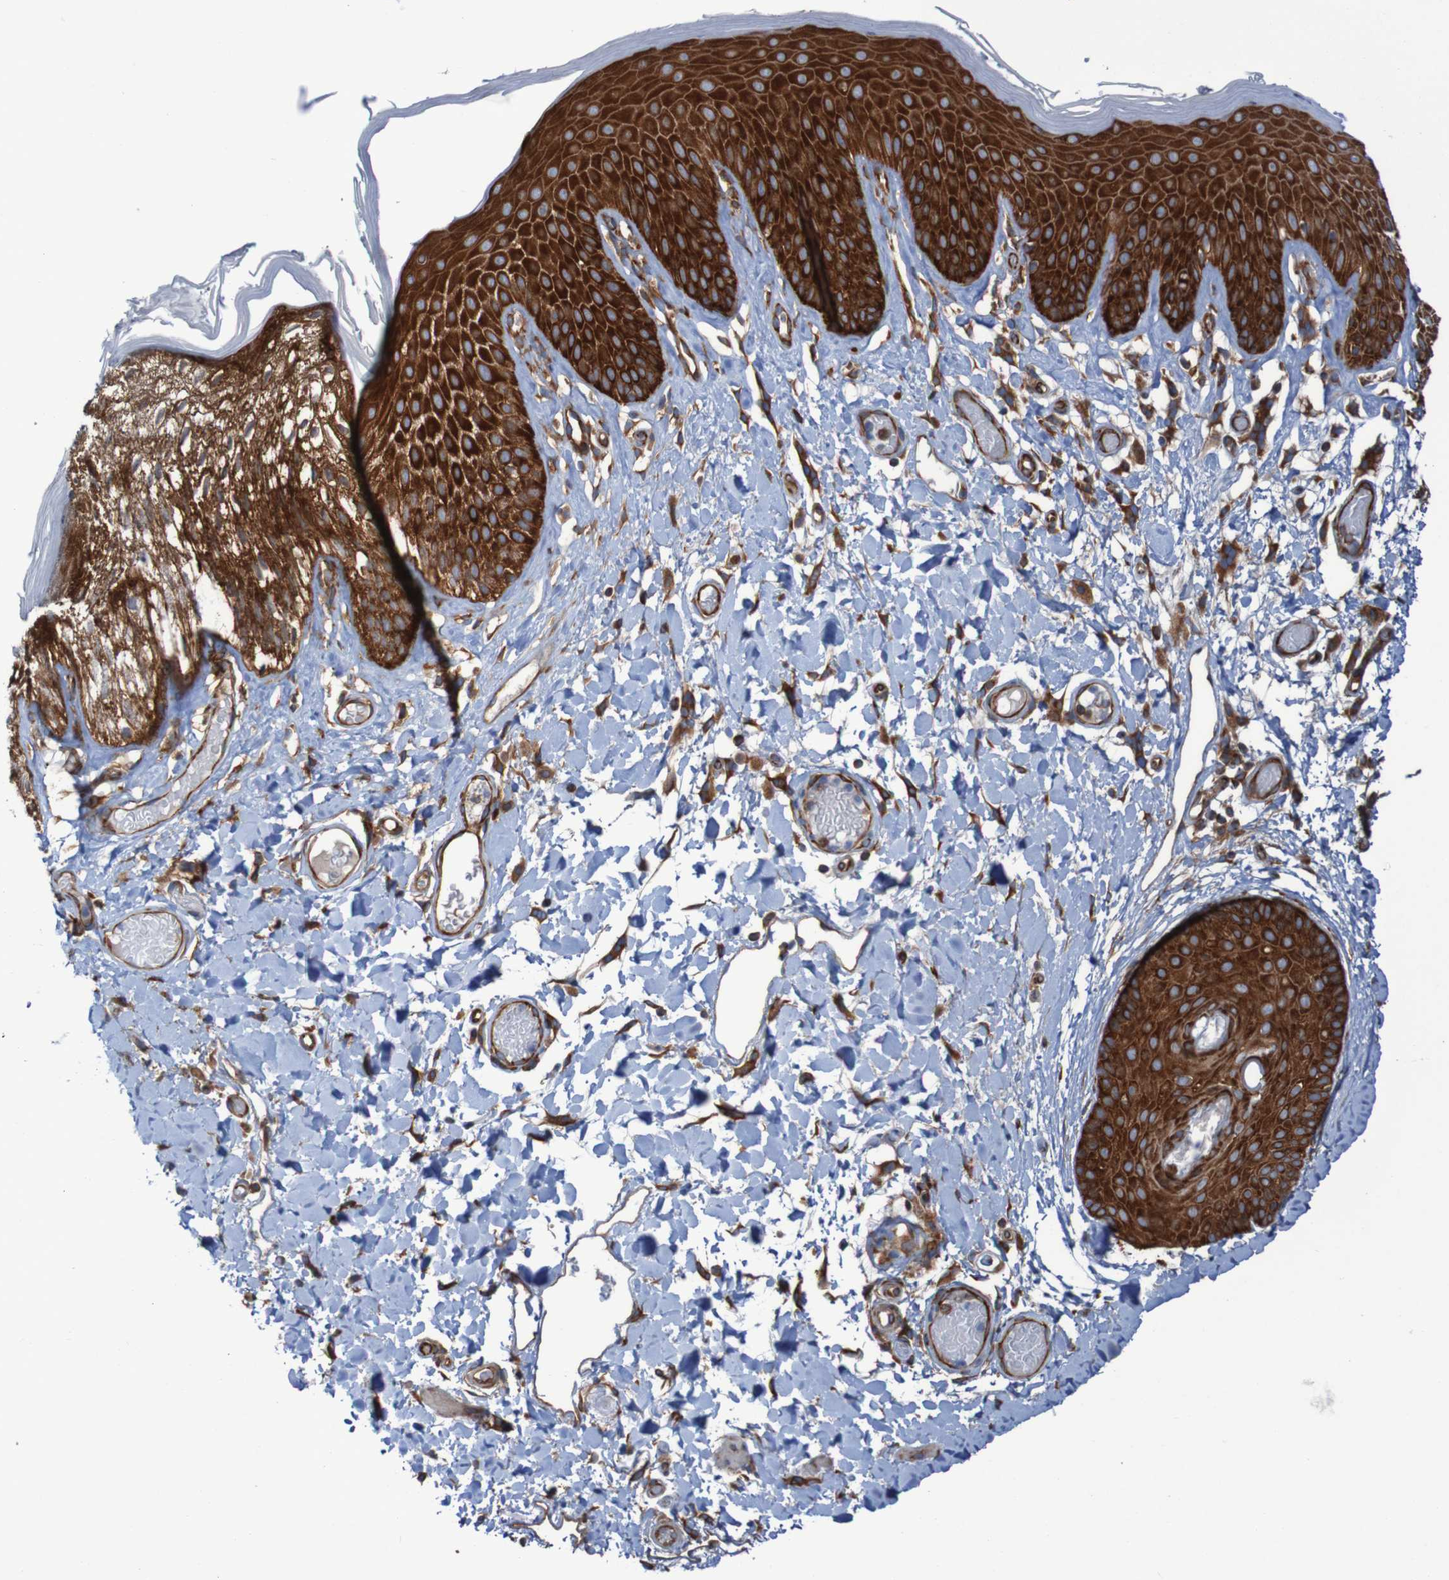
{"staining": {"intensity": "strong", "quantity": ">75%", "location": "cytoplasmic/membranous"}, "tissue": "skin", "cell_type": "Epidermal cells", "image_type": "normal", "snomed": [{"axis": "morphology", "description": "Normal tissue, NOS"}, {"axis": "topography", "description": "Vulva"}], "caption": "Epidermal cells display high levels of strong cytoplasmic/membranous expression in approximately >75% of cells in benign human skin.", "gene": "RPL10", "patient": {"sex": "female", "age": 73}}